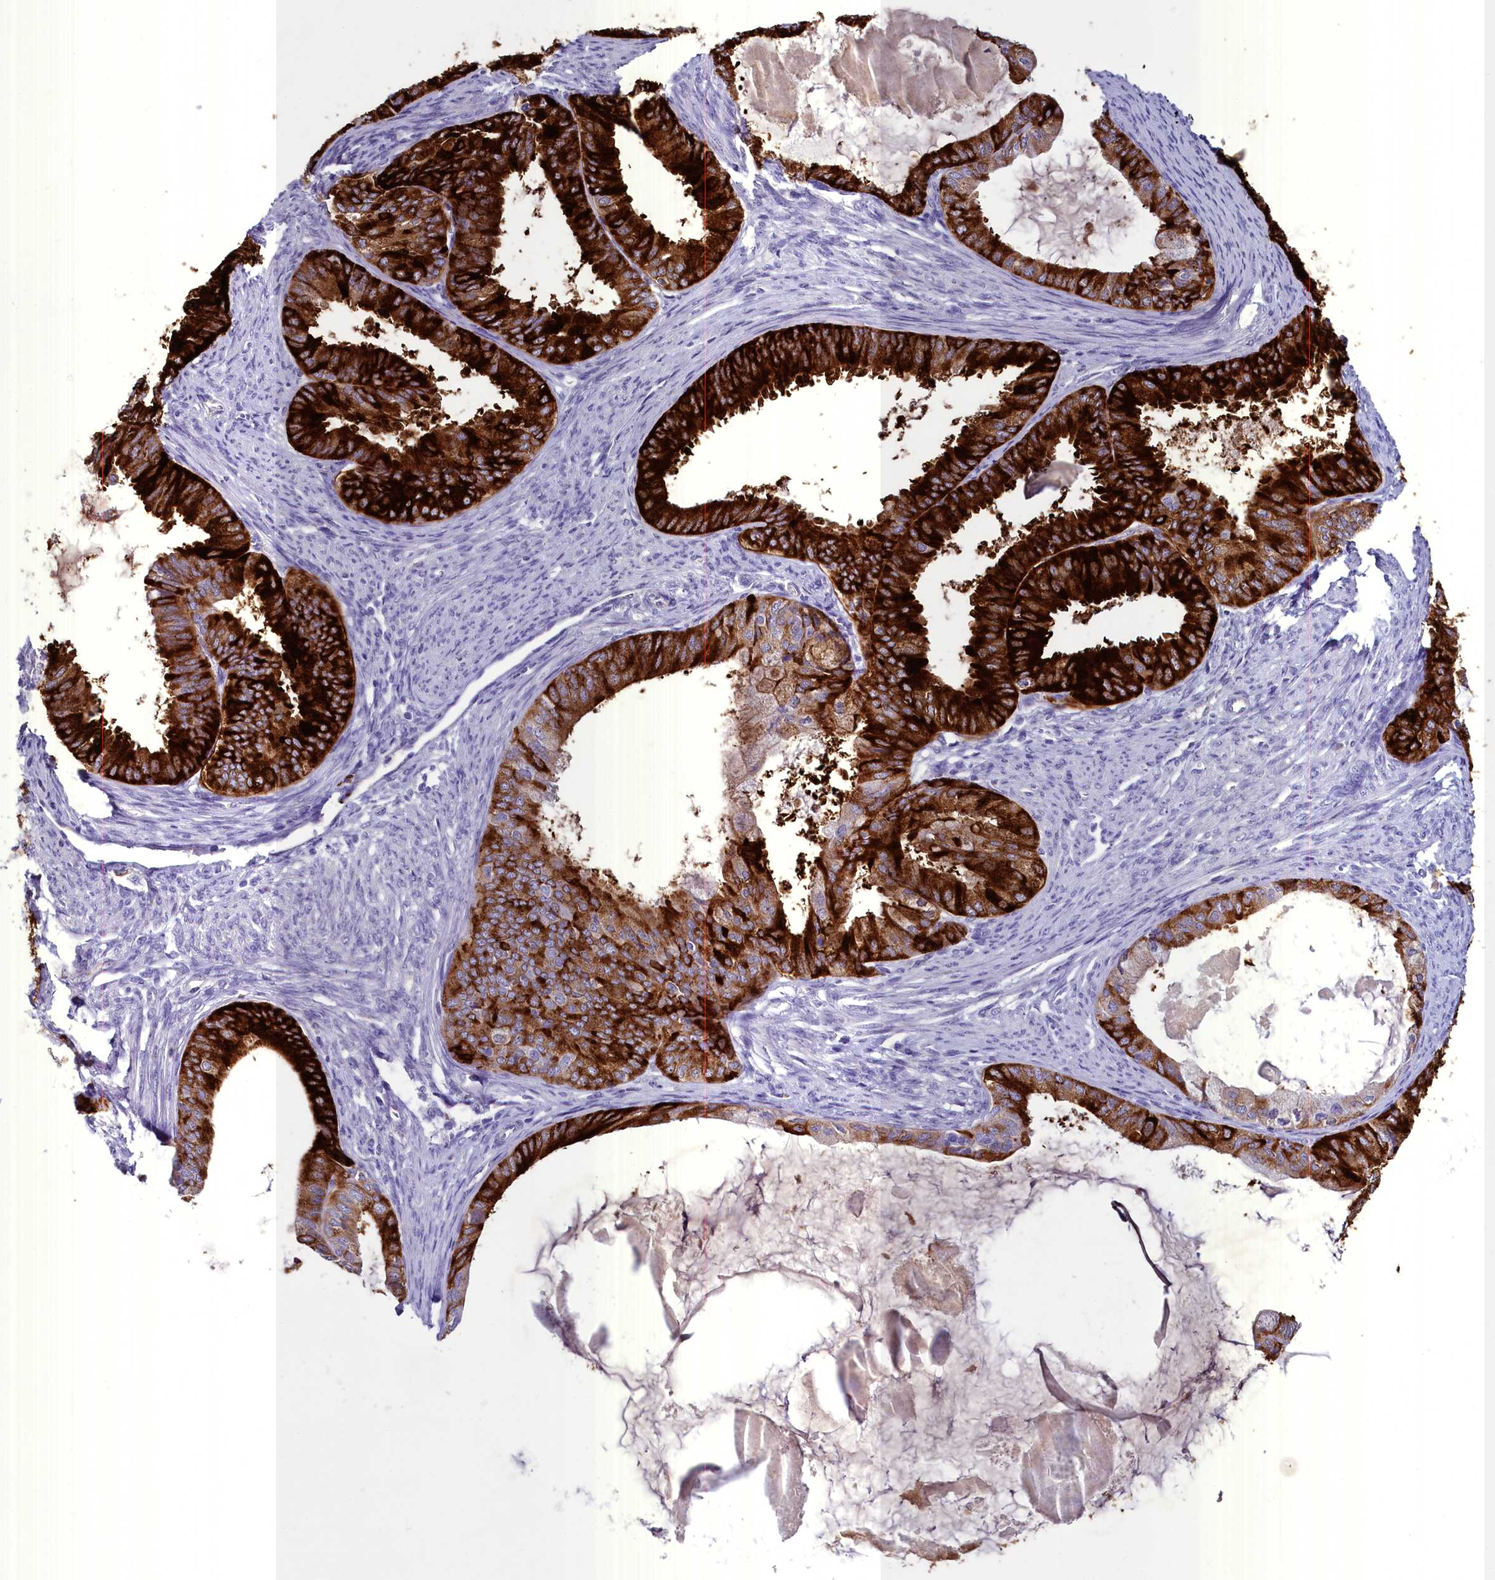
{"staining": {"intensity": "strong", "quantity": ">75%", "location": "cytoplasmic/membranous"}, "tissue": "endometrial cancer", "cell_type": "Tumor cells", "image_type": "cancer", "snomed": [{"axis": "morphology", "description": "Adenocarcinoma, NOS"}, {"axis": "topography", "description": "Endometrium"}], "caption": "Endometrial cancer stained with immunohistochemistry (IHC) demonstrates strong cytoplasmic/membranous positivity in about >75% of tumor cells.", "gene": "INSC", "patient": {"sex": "female", "age": 86}}